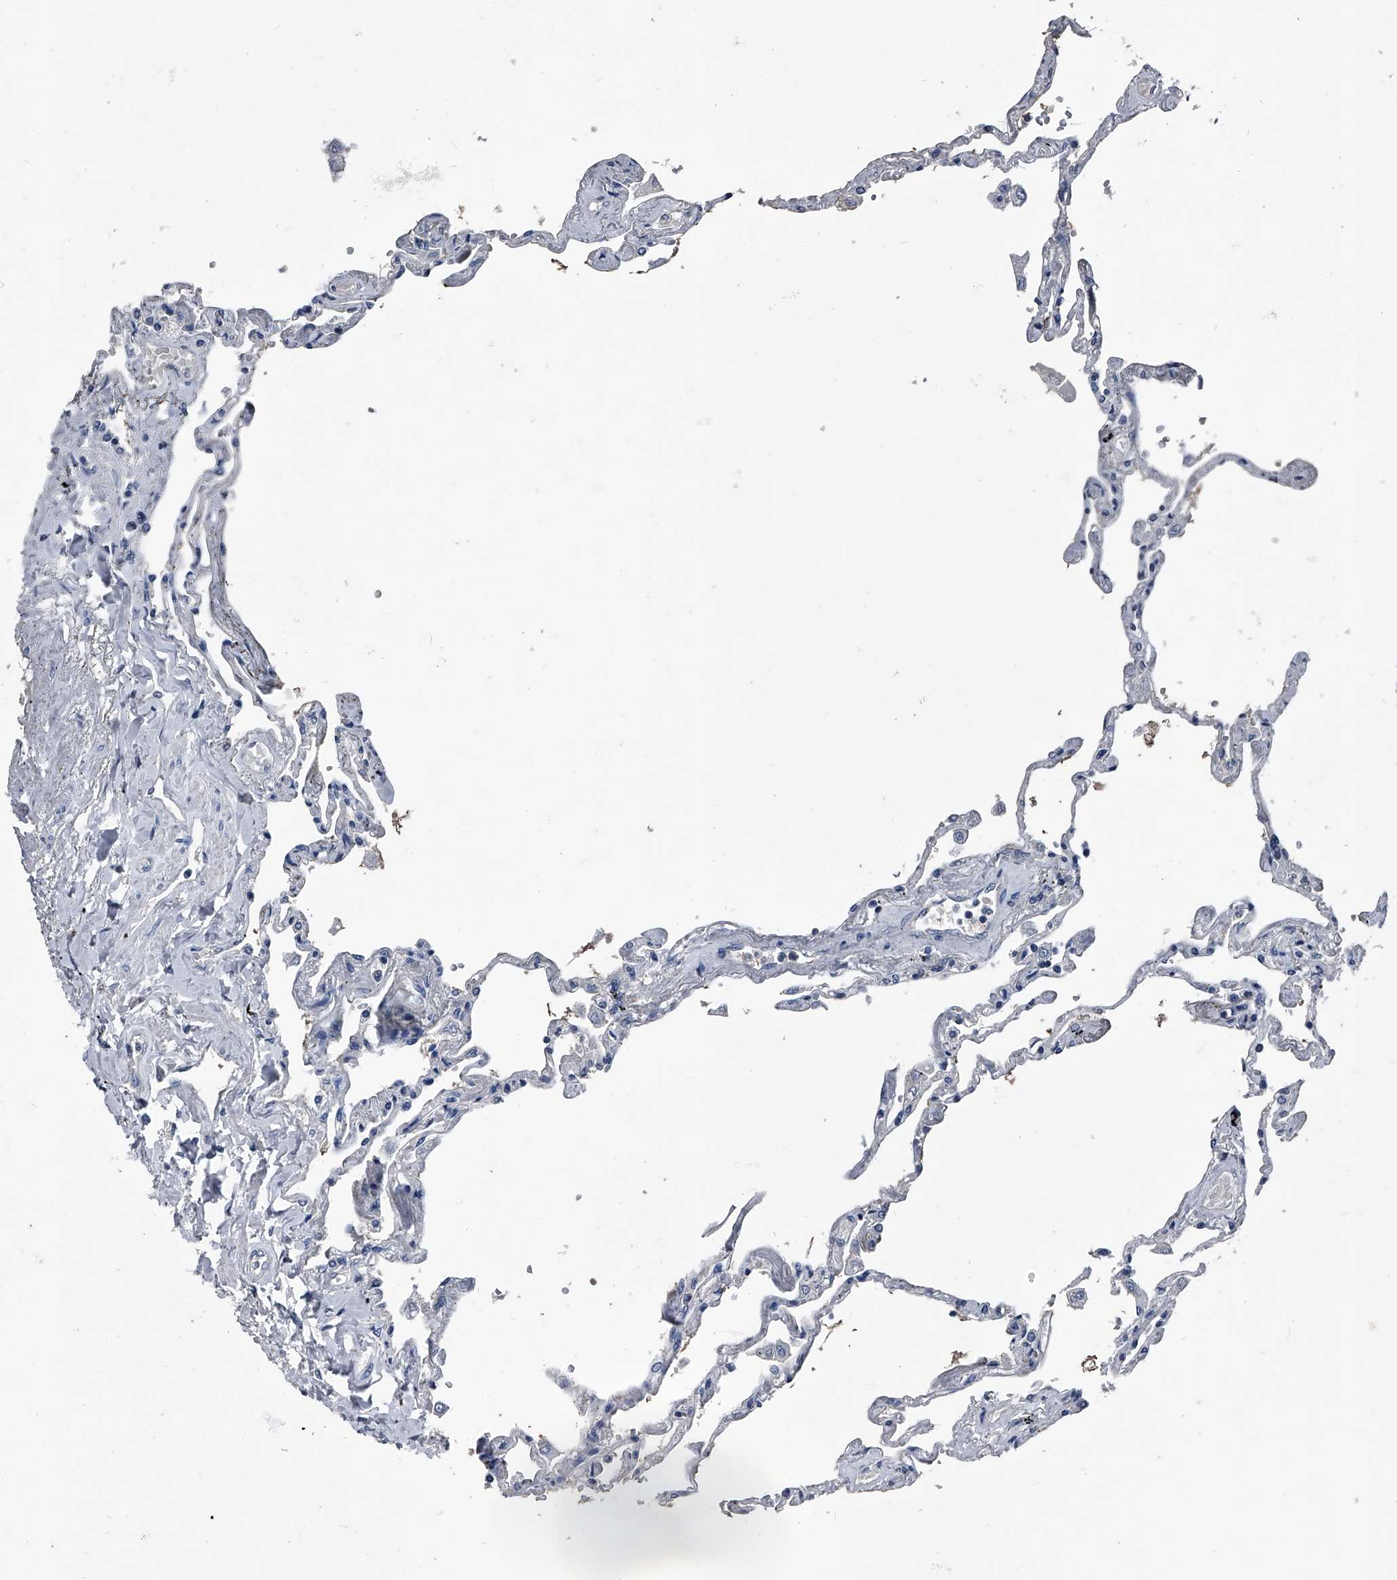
{"staining": {"intensity": "negative", "quantity": "none", "location": "none"}, "tissue": "lung", "cell_type": "Alveolar cells", "image_type": "normal", "snomed": [{"axis": "morphology", "description": "Normal tissue, NOS"}, {"axis": "topography", "description": "Lung"}], "caption": "Lung stained for a protein using immunohistochemistry demonstrates no positivity alveolar cells.", "gene": "KIF13A", "patient": {"sex": "female", "age": 67}}